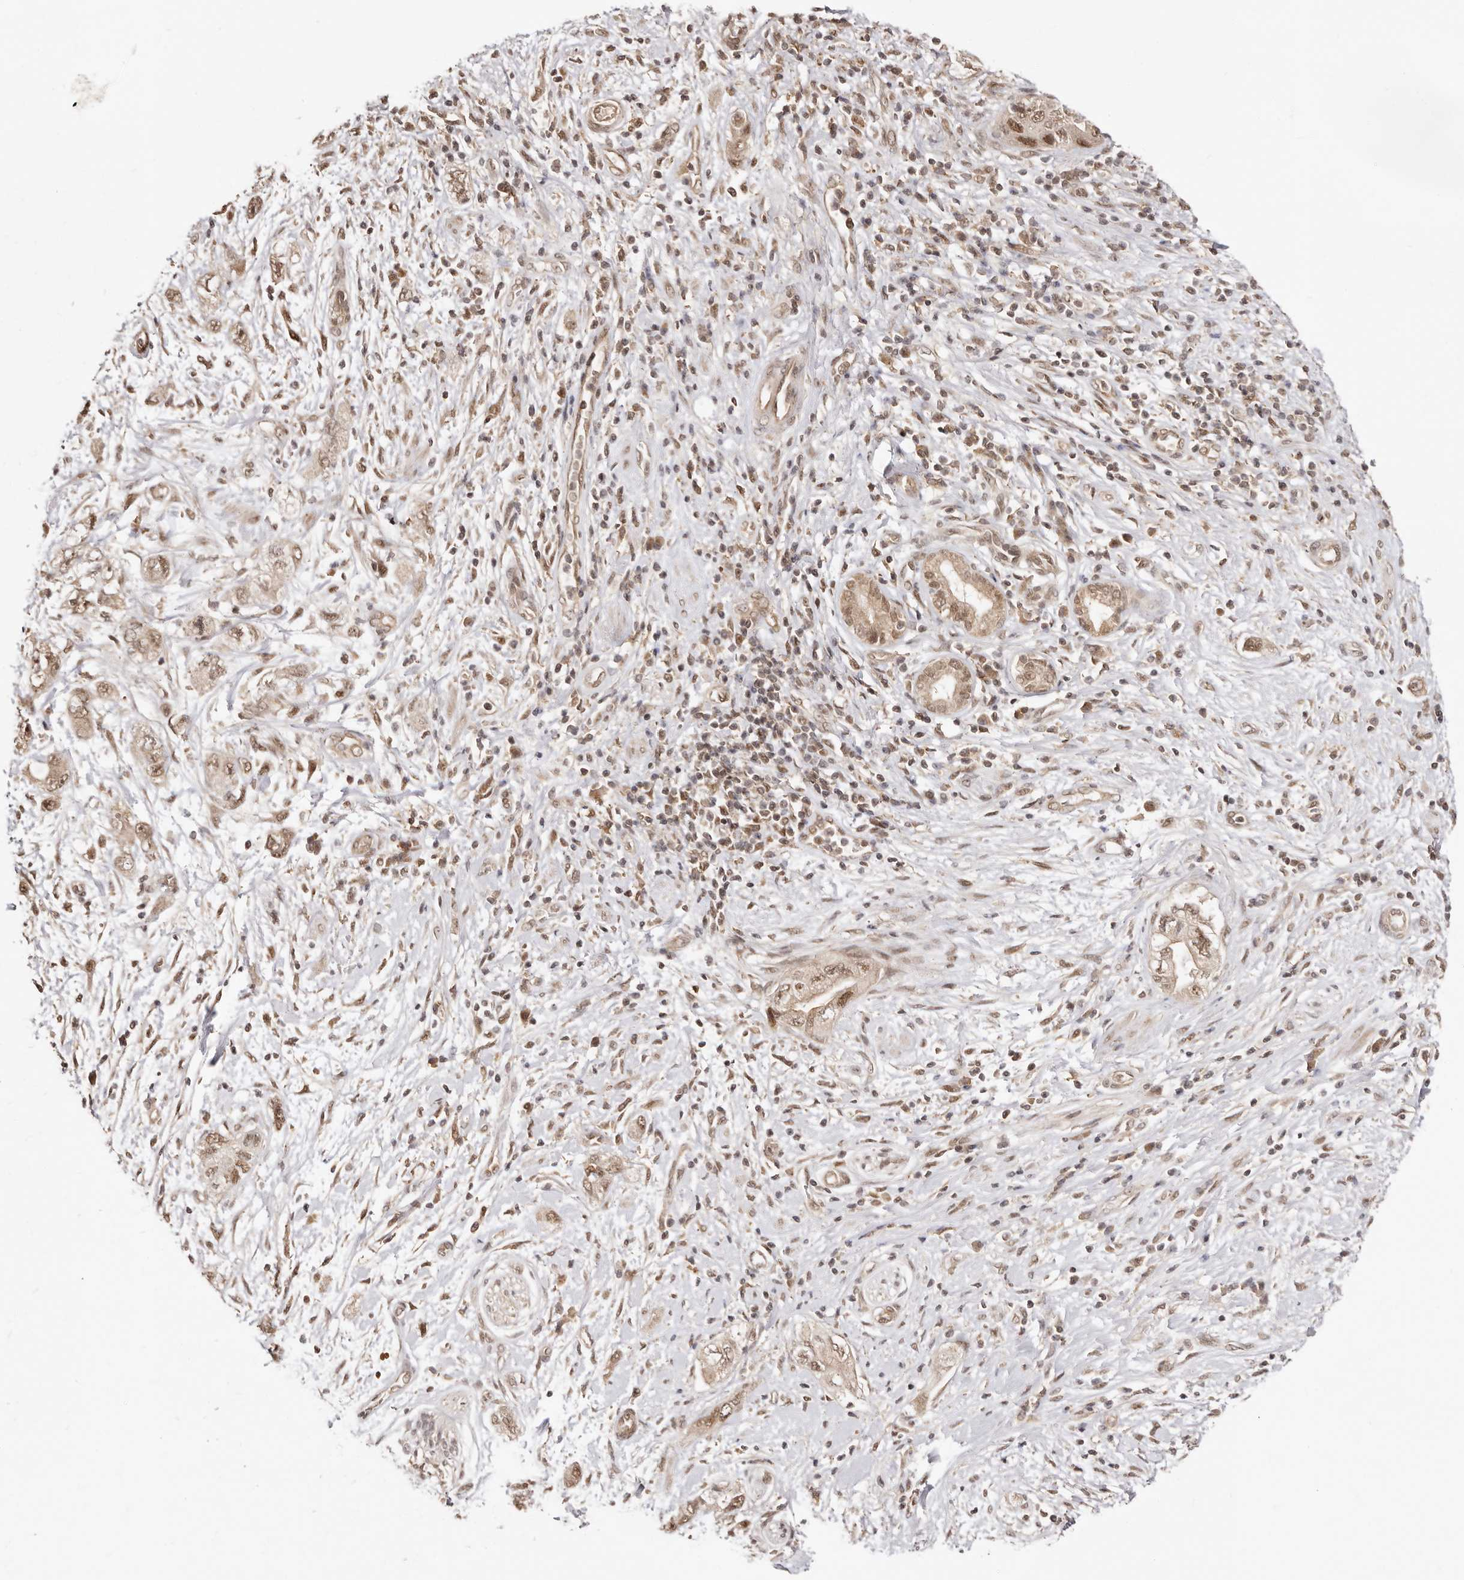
{"staining": {"intensity": "weak", "quantity": ">75%", "location": "nuclear"}, "tissue": "pancreatic cancer", "cell_type": "Tumor cells", "image_type": "cancer", "snomed": [{"axis": "morphology", "description": "Adenocarcinoma, NOS"}, {"axis": "topography", "description": "Pancreas"}], "caption": "Human pancreatic adenocarcinoma stained for a protein (brown) displays weak nuclear positive staining in about >75% of tumor cells.", "gene": "MED8", "patient": {"sex": "female", "age": 73}}